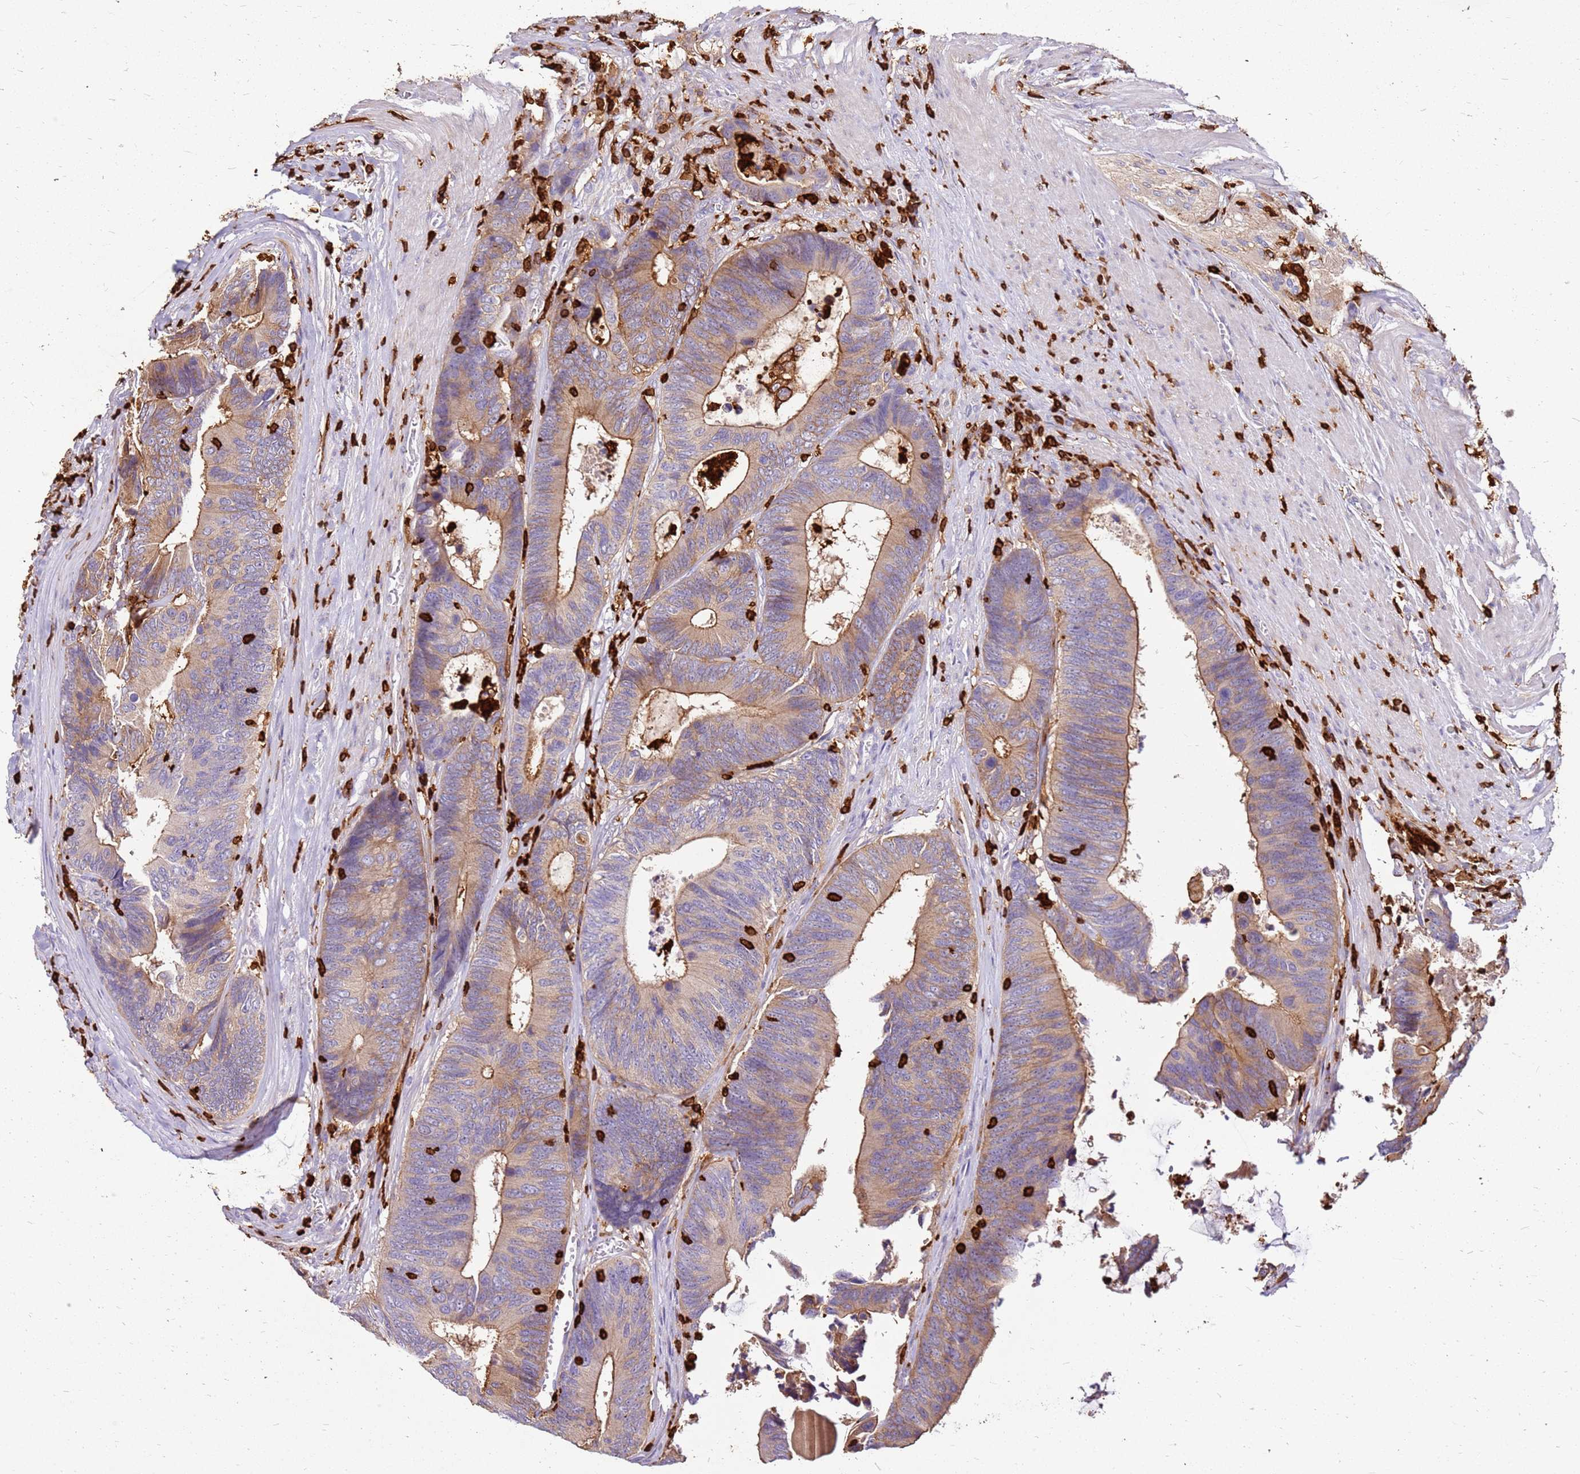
{"staining": {"intensity": "moderate", "quantity": ">75%", "location": "cytoplasmic/membranous"}, "tissue": "colorectal cancer", "cell_type": "Tumor cells", "image_type": "cancer", "snomed": [{"axis": "morphology", "description": "Adenocarcinoma, NOS"}, {"axis": "topography", "description": "Colon"}], "caption": "Colorectal cancer stained with immunohistochemistry exhibits moderate cytoplasmic/membranous expression in about >75% of tumor cells.", "gene": "CORO1A", "patient": {"sex": "male", "age": 87}}